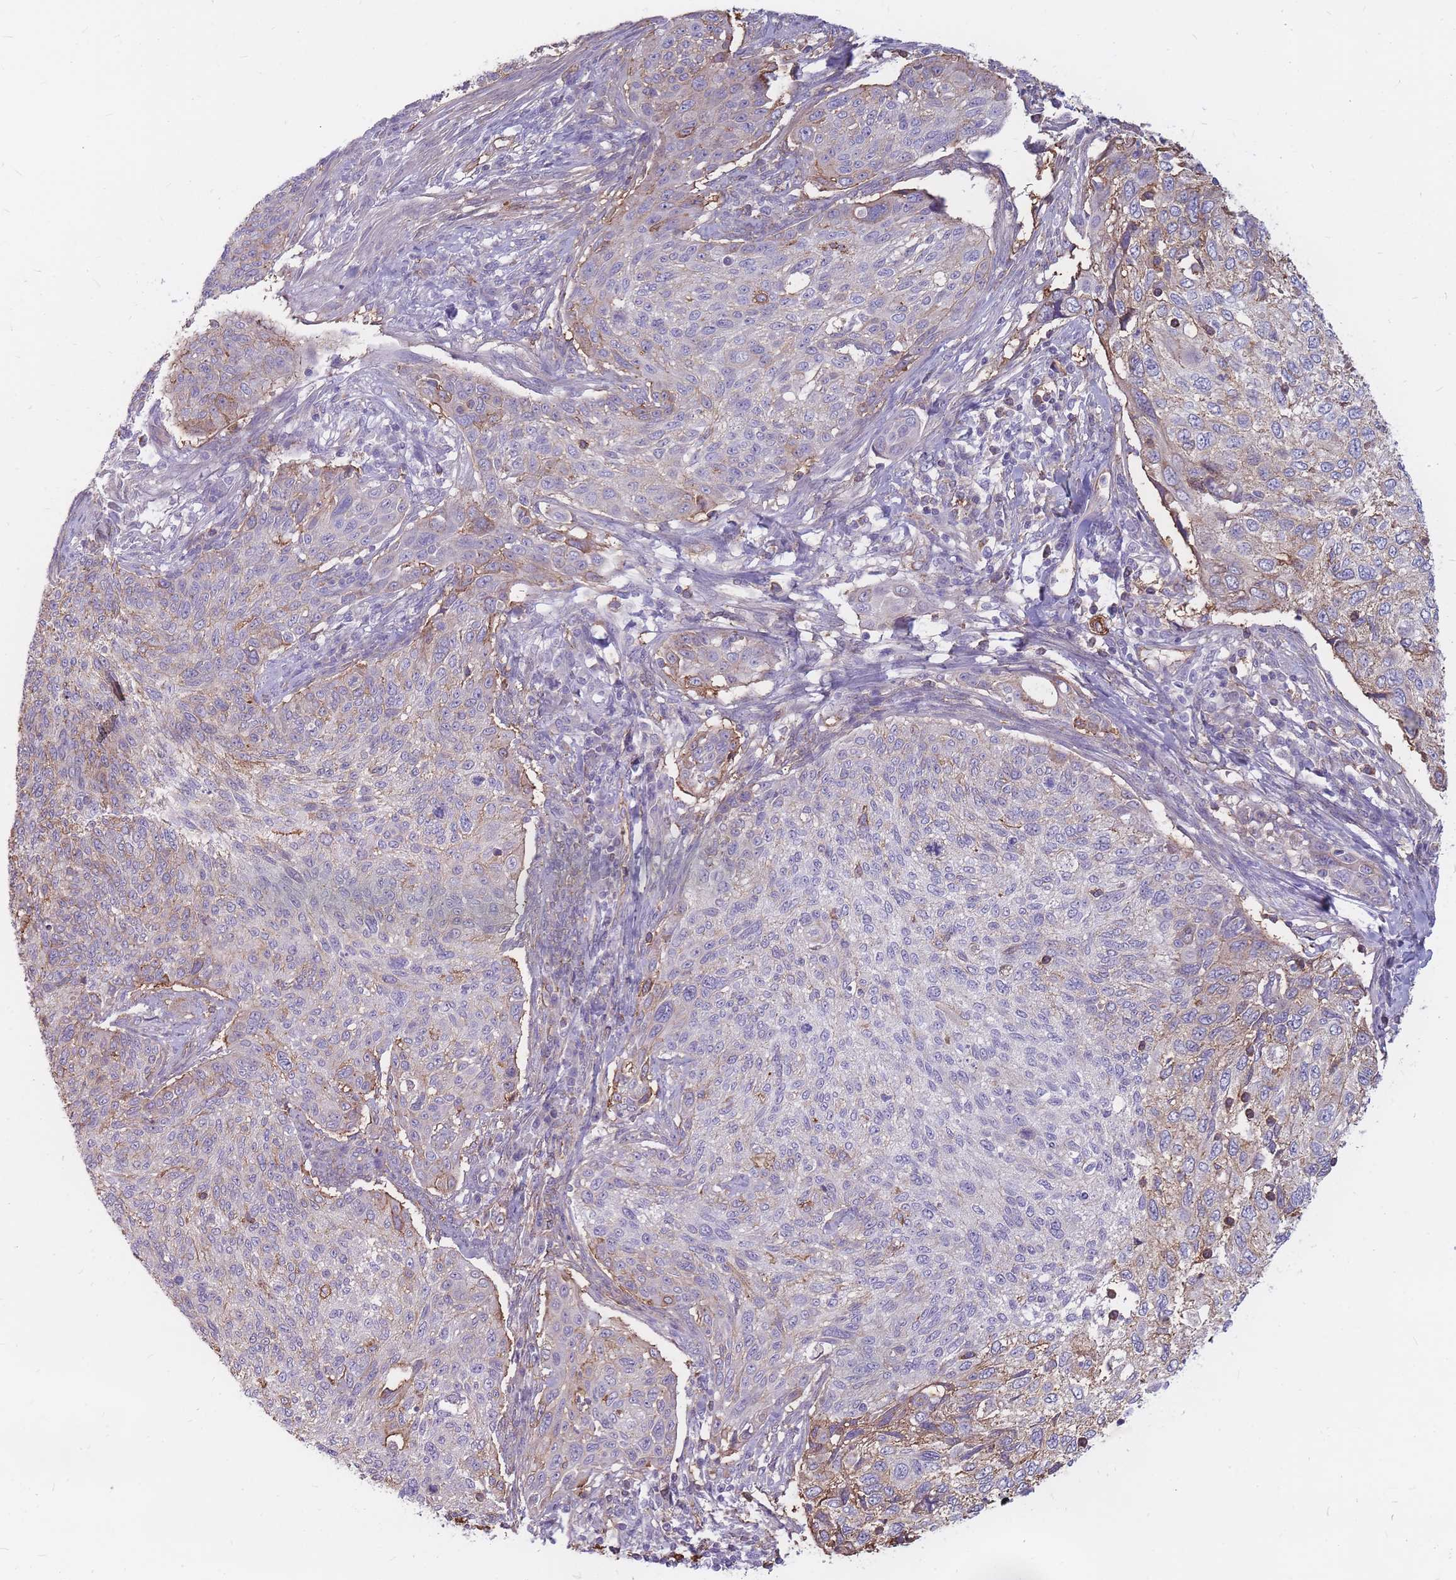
{"staining": {"intensity": "weak", "quantity": "25%-75%", "location": "cytoplasmic/membranous"}, "tissue": "cervical cancer", "cell_type": "Tumor cells", "image_type": "cancer", "snomed": [{"axis": "morphology", "description": "Squamous cell carcinoma, NOS"}, {"axis": "topography", "description": "Cervix"}], "caption": "A brown stain highlights weak cytoplasmic/membranous staining of a protein in cervical squamous cell carcinoma tumor cells.", "gene": "GNA11", "patient": {"sex": "female", "age": 70}}